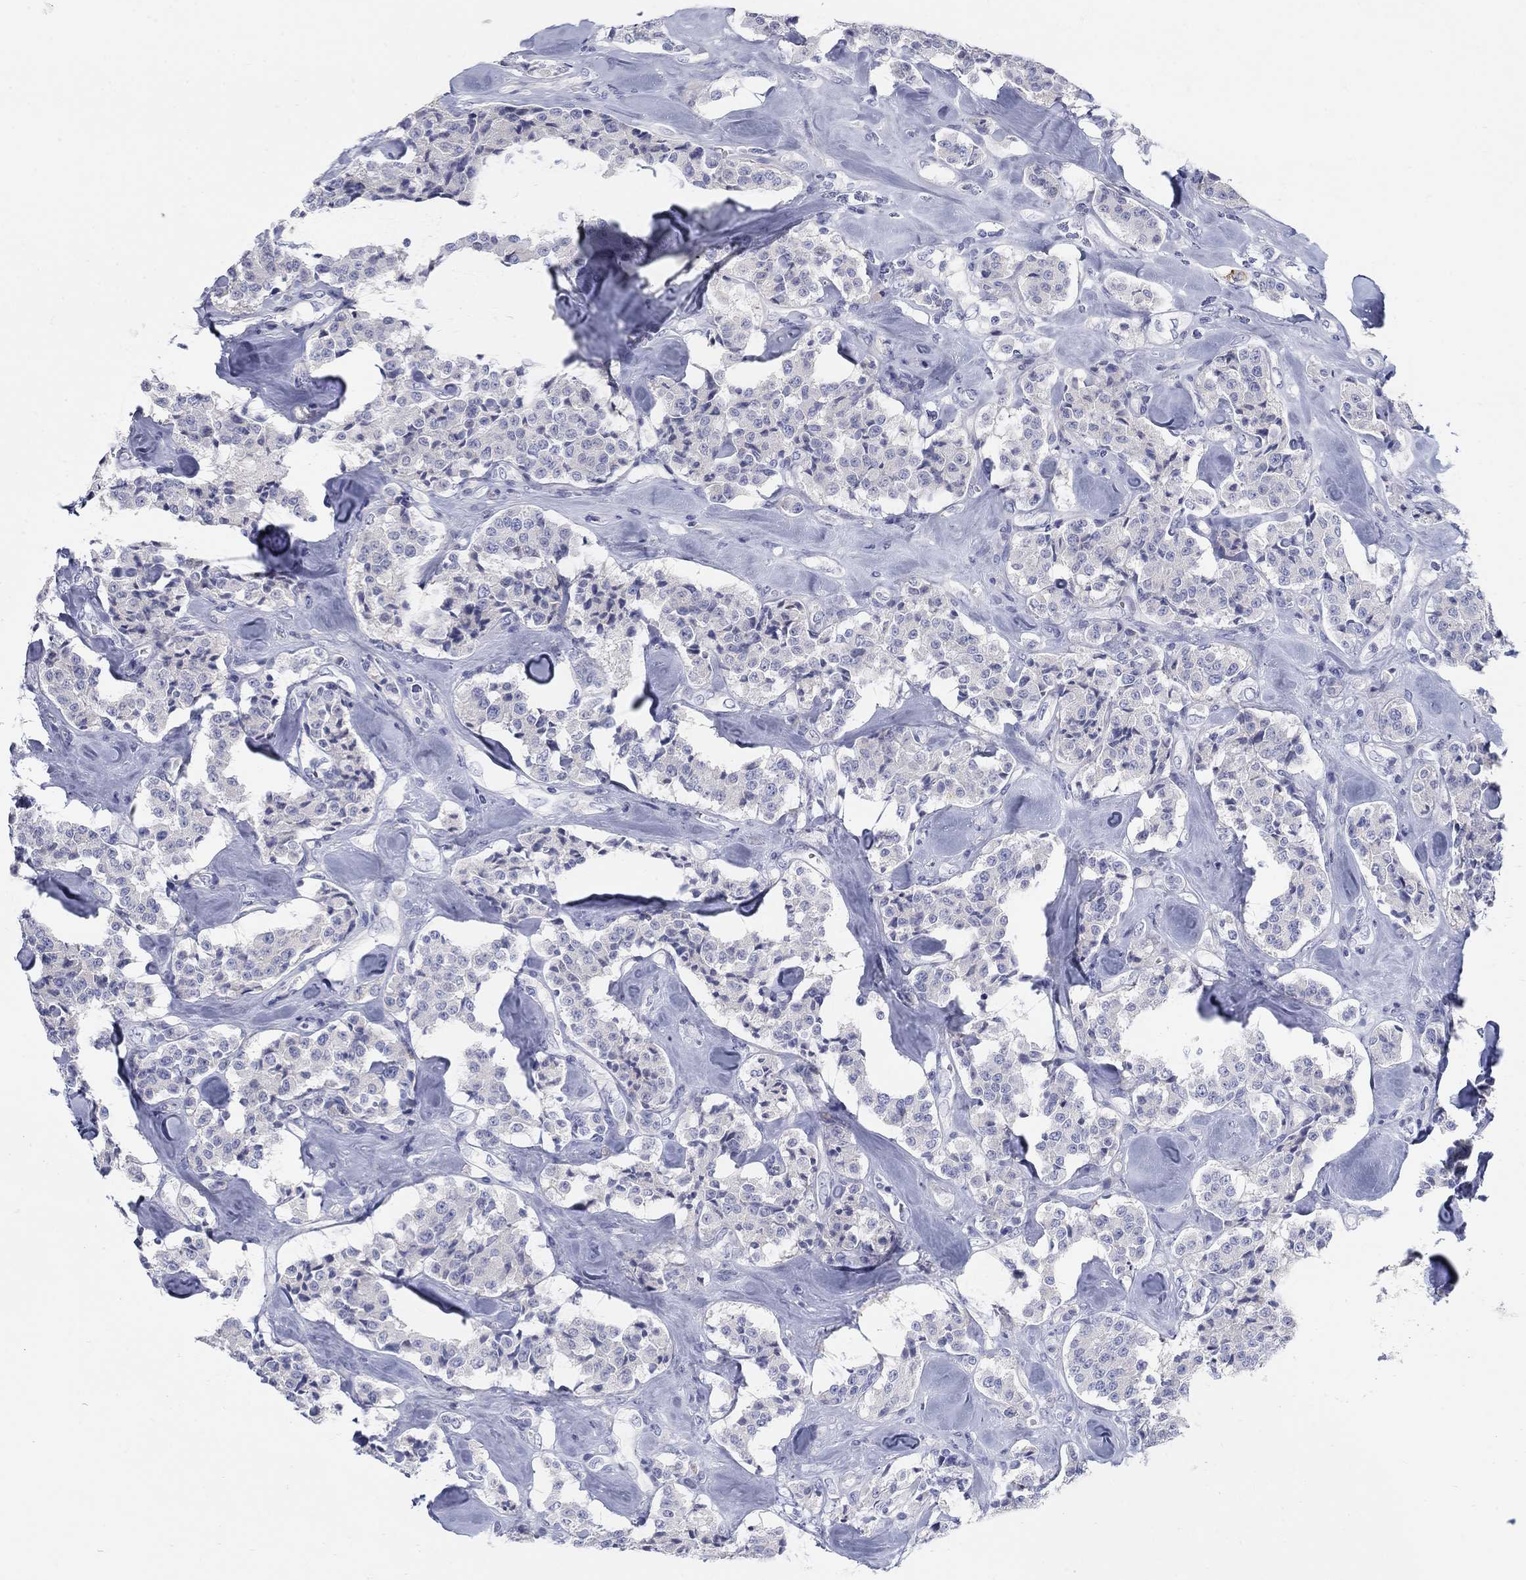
{"staining": {"intensity": "negative", "quantity": "none", "location": "none"}, "tissue": "carcinoid", "cell_type": "Tumor cells", "image_type": "cancer", "snomed": [{"axis": "morphology", "description": "Carcinoid, malignant, NOS"}, {"axis": "topography", "description": "Pancreas"}], "caption": "Immunohistochemical staining of carcinoid exhibits no significant positivity in tumor cells. (Brightfield microscopy of DAB (3,3'-diaminobenzidine) IHC at high magnification).", "gene": "HEATR4", "patient": {"sex": "male", "age": 41}}